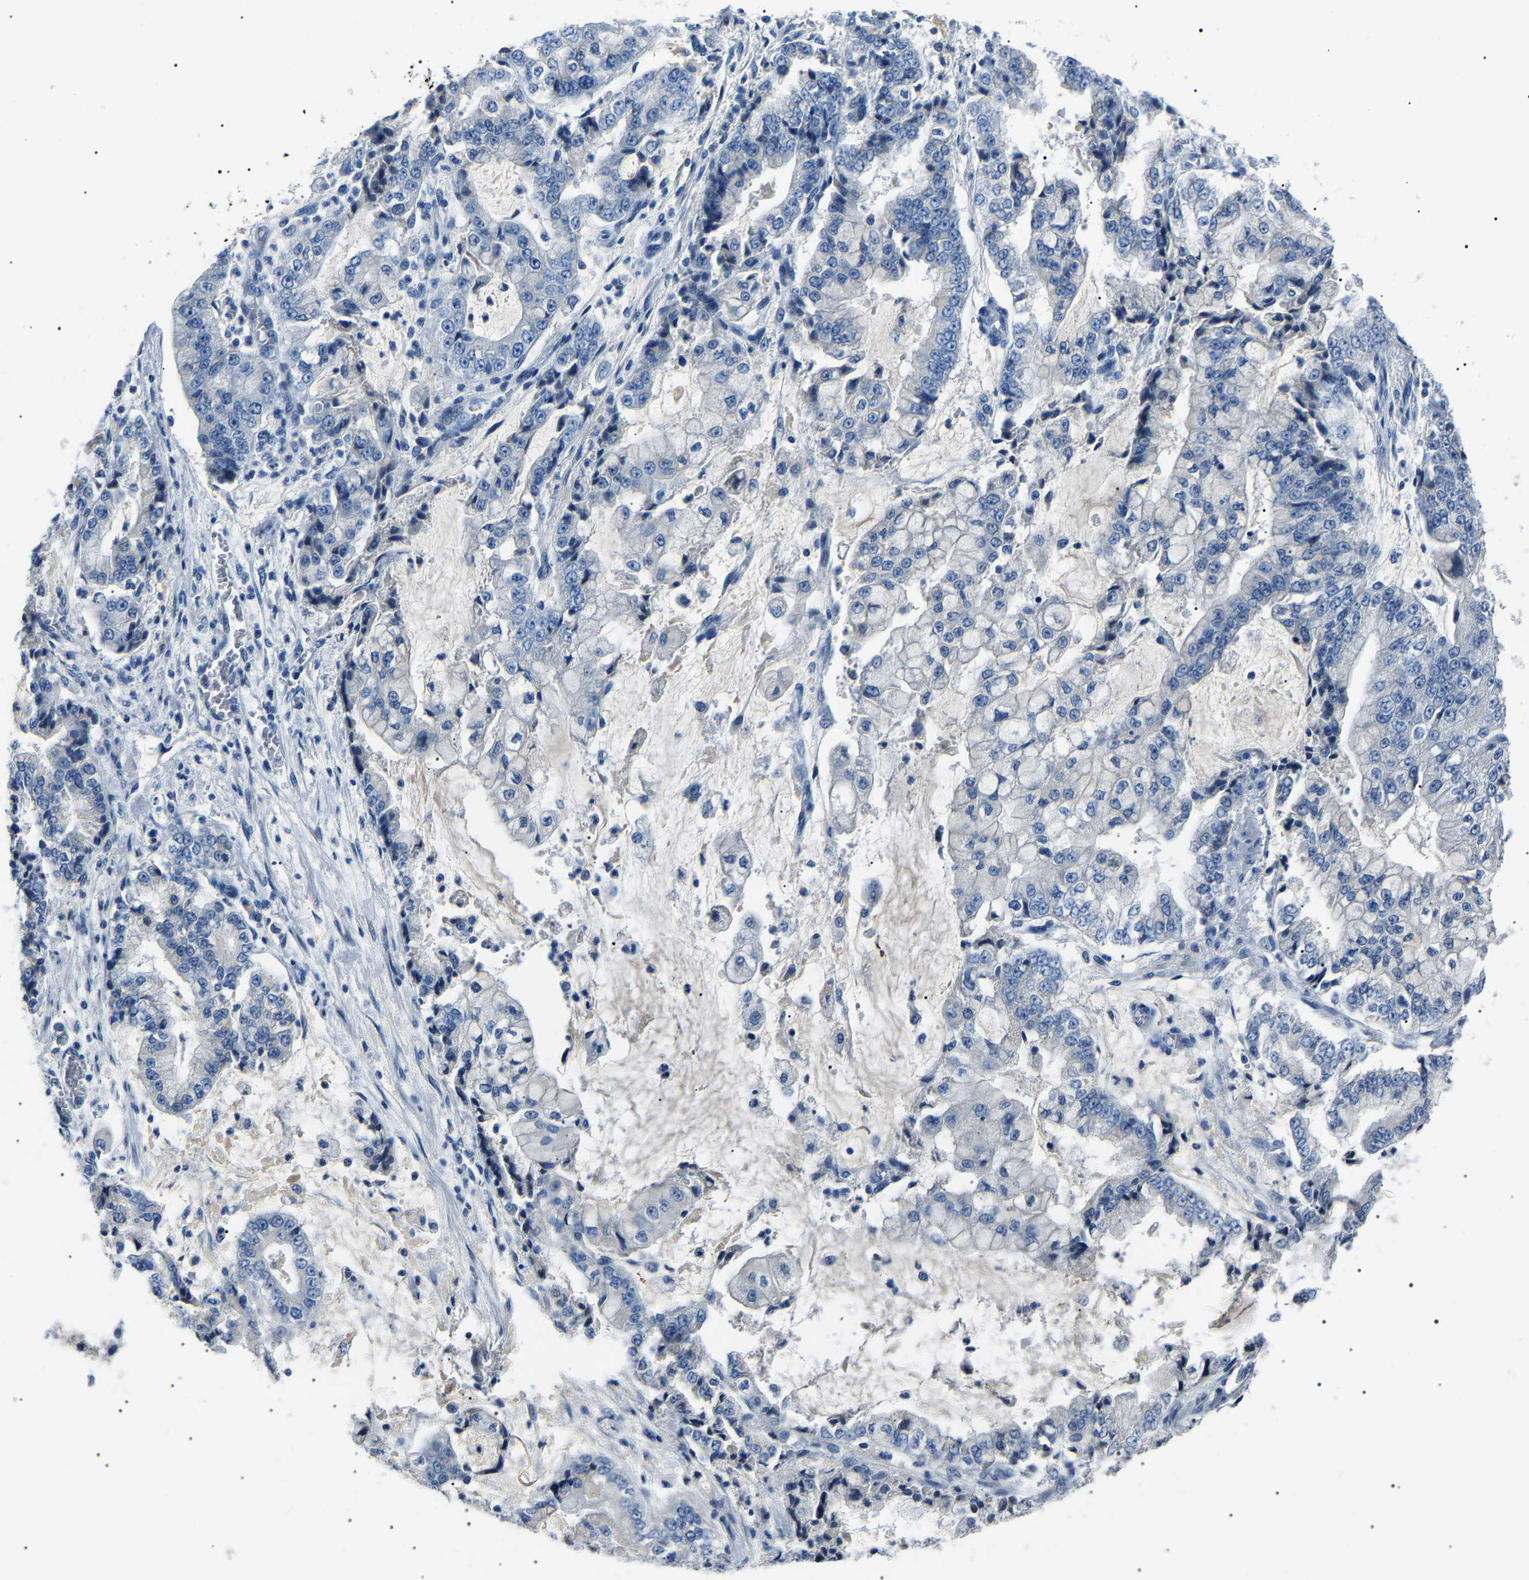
{"staining": {"intensity": "negative", "quantity": "none", "location": "none"}, "tissue": "stomach cancer", "cell_type": "Tumor cells", "image_type": "cancer", "snomed": [{"axis": "morphology", "description": "Adenocarcinoma, NOS"}, {"axis": "topography", "description": "Stomach"}], "caption": "Adenocarcinoma (stomach) stained for a protein using IHC shows no expression tumor cells.", "gene": "KLK15", "patient": {"sex": "male", "age": 76}}